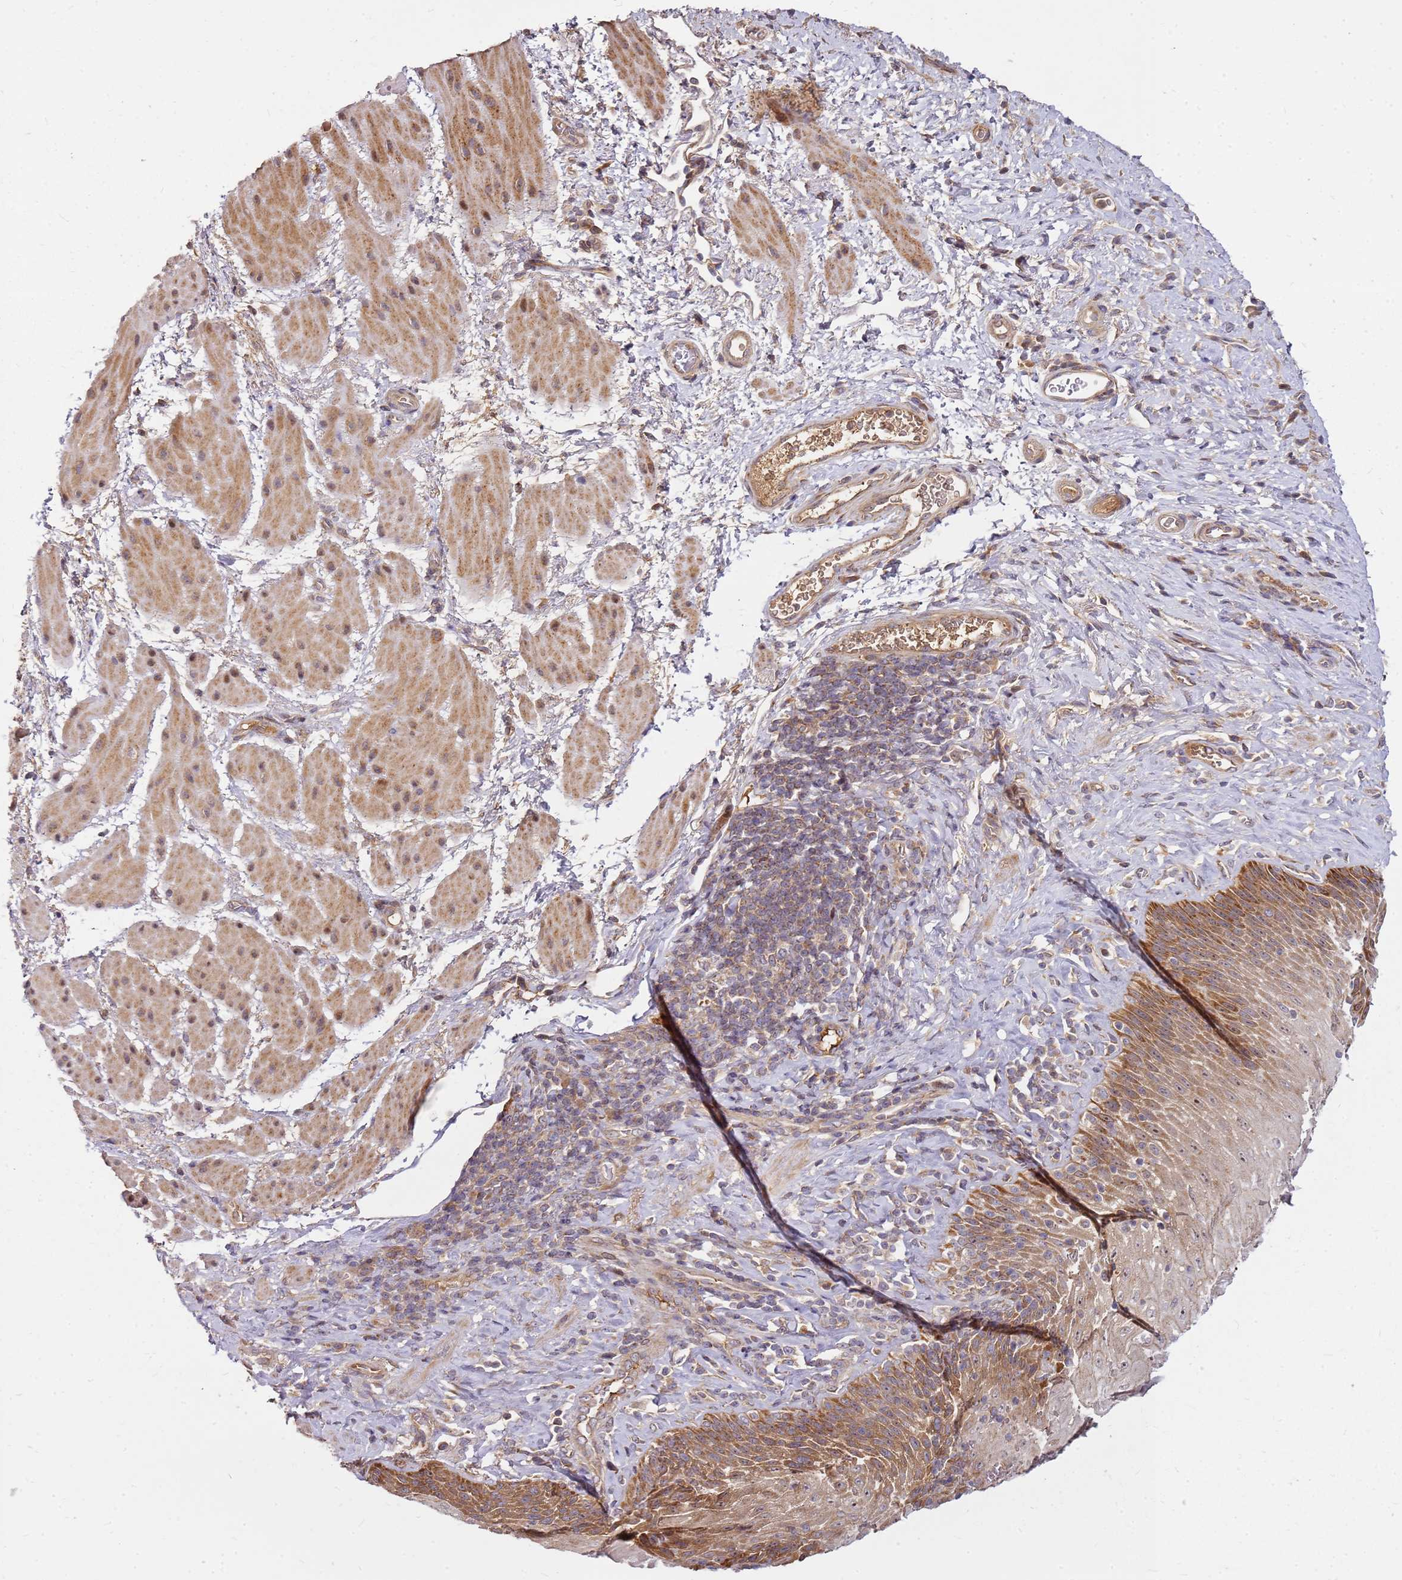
{"staining": {"intensity": "strong", "quantity": "25%-75%", "location": "cytoplasmic/membranous"}, "tissue": "esophagus", "cell_type": "Squamous epithelial cells", "image_type": "normal", "snomed": [{"axis": "morphology", "description": "Normal tissue, NOS"}, {"axis": "topography", "description": "Esophagus"}], "caption": "Squamous epithelial cells exhibit strong cytoplasmic/membranous staining in about 25%-75% of cells in benign esophagus.", "gene": "CCDC159", "patient": {"sex": "female", "age": 61}}